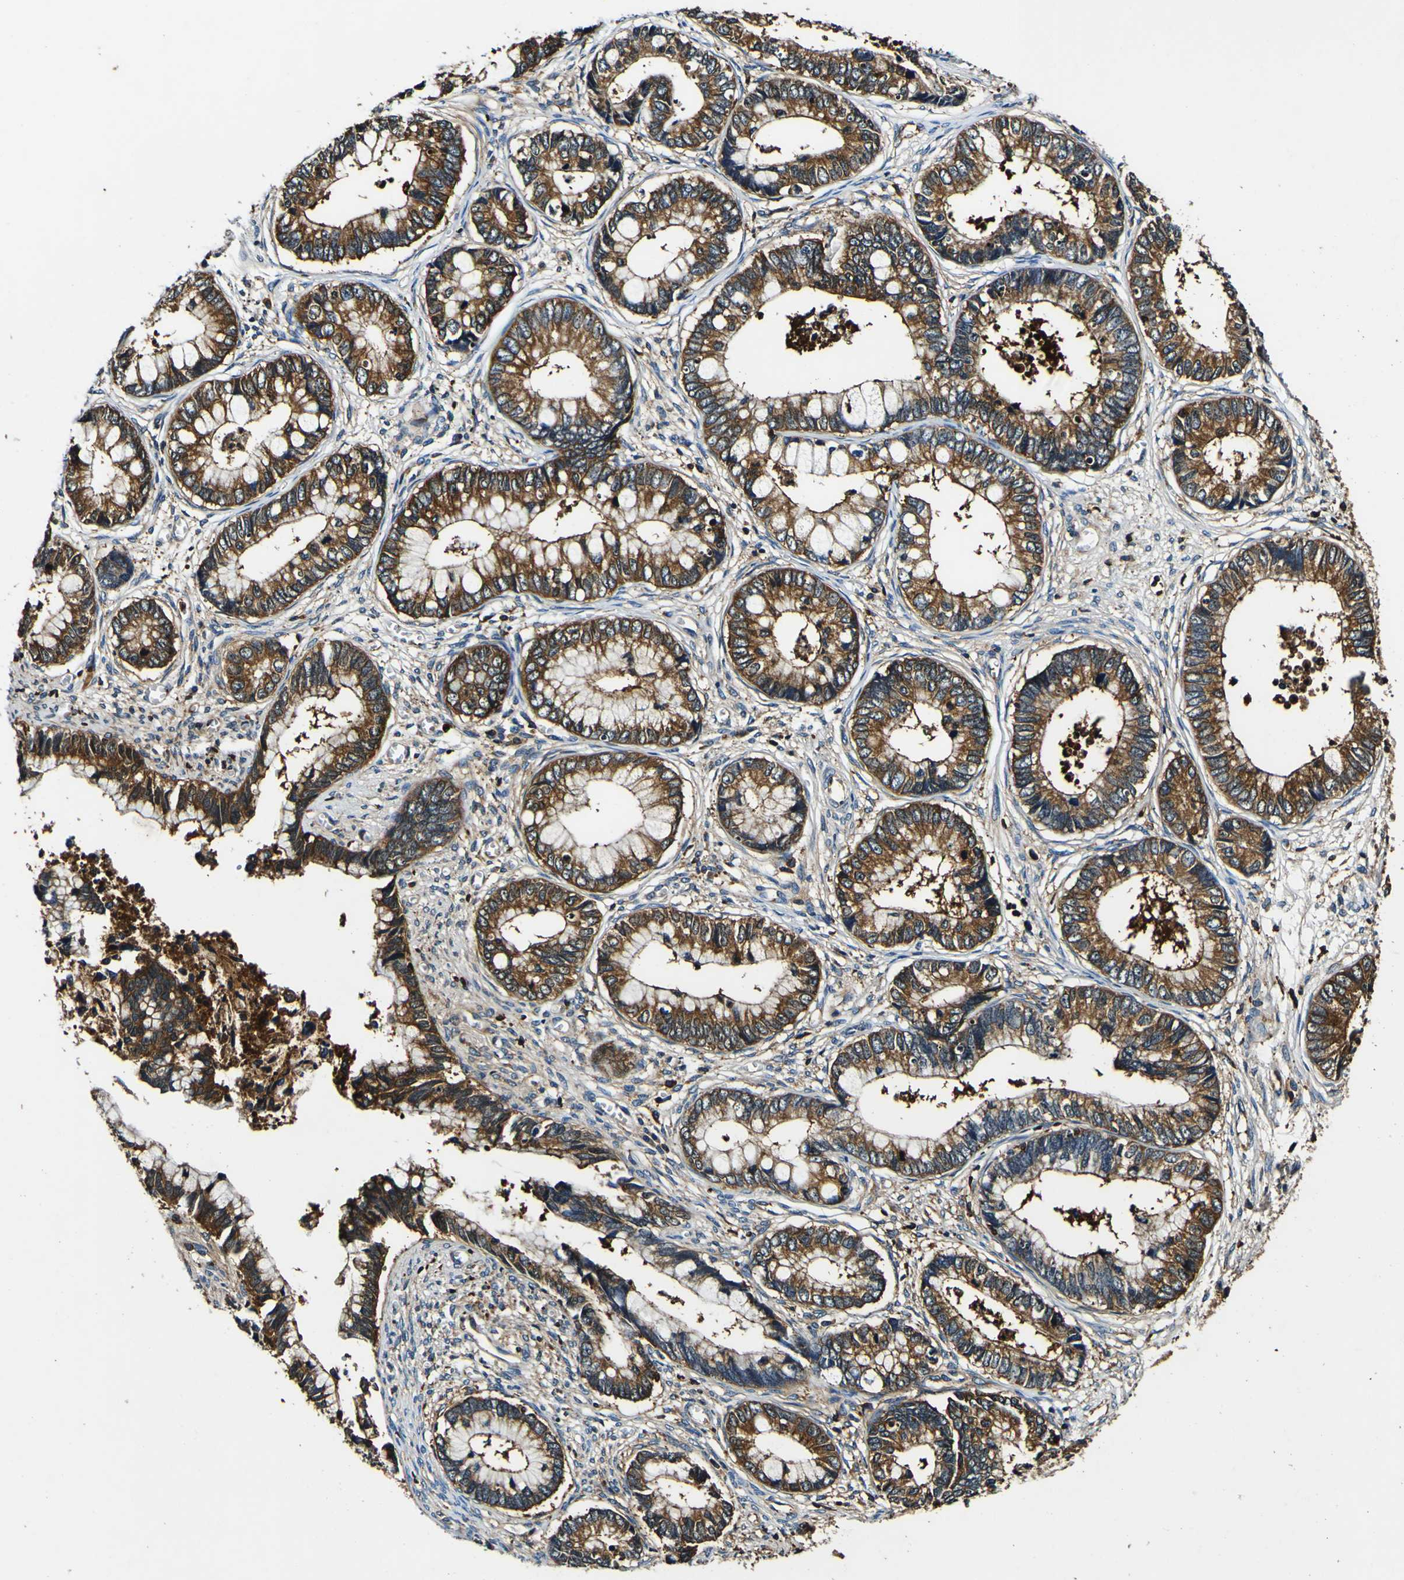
{"staining": {"intensity": "strong", "quantity": ">75%", "location": "cytoplasmic/membranous"}, "tissue": "cervical cancer", "cell_type": "Tumor cells", "image_type": "cancer", "snomed": [{"axis": "morphology", "description": "Adenocarcinoma, NOS"}, {"axis": "topography", "description": "Cervix"}], "caption": "High-power microscopy captured an immunohistochemistry histopathology image of cervical cancer, revealing strong cytoplasmic/membranous expression in approximately >75% of tumor cells. The staining is performed using DAB (3,3'-diaminobenzidine) brown chromogen to label protein expression. The nuclei are counter-stained blue using hematoxylin.", "gene": "RHOT2", "patient": {"sex": "female", "age": 44}}